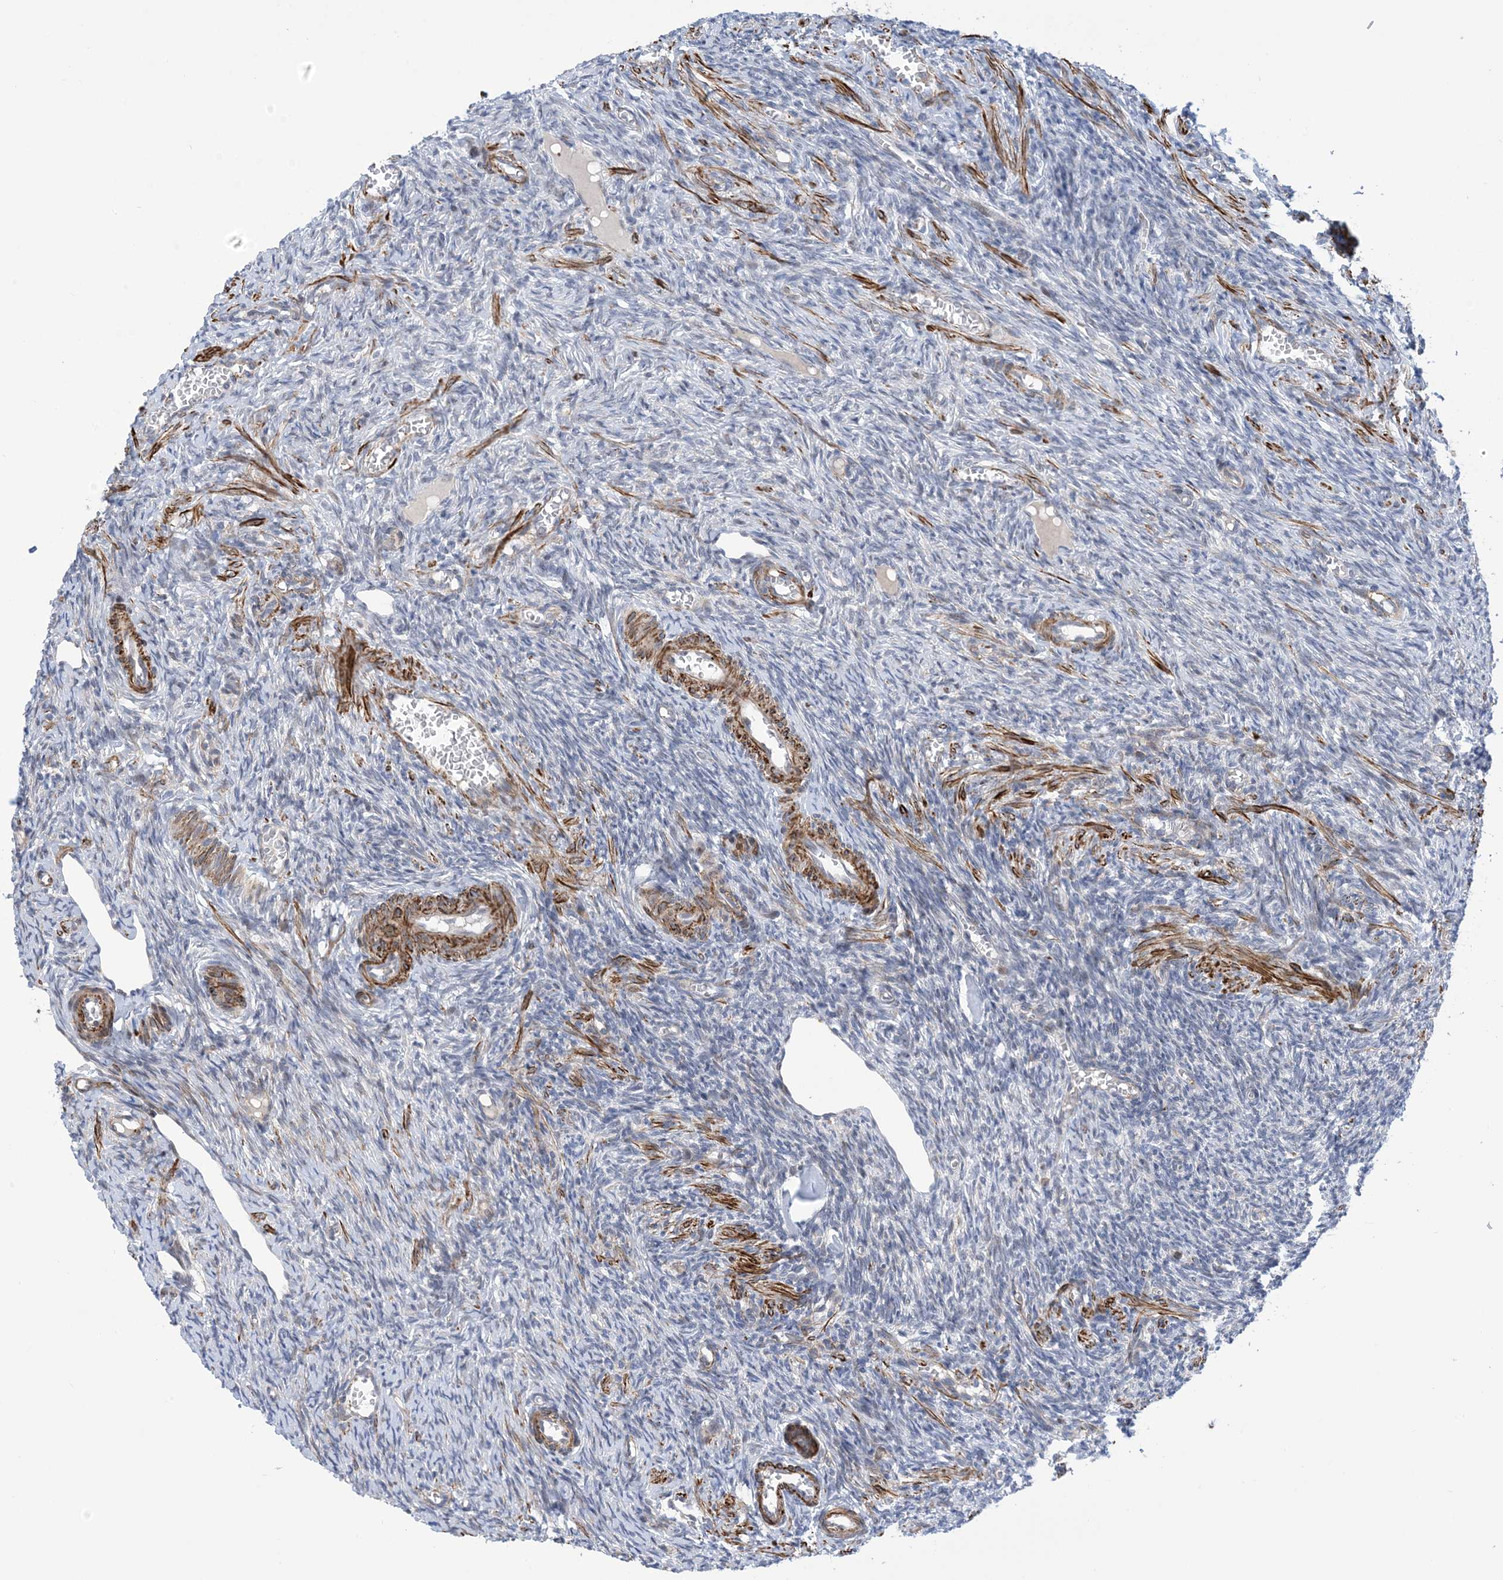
{"staining": {"intensity": "negative", "quantity": "none", "location": "none"}, "tissue": "ovary", "cell_type": "Follicle cells", "image_type": "normal", "snomed": [{"axis": "morphology", "description": "Normal tissue, NOS"}, {"axis": "topography", "description": "Ovary"}], "caption": "Follicle cells are negative for protein expression in unremarkable human ovary. (Brightfield microscopy of DAB (3,3'-diaminobenzidine) immunohistochemistry (IHC) at high magnification).", "gene": "ZNF8", "patient": {"sex": "female", "age": 27}}